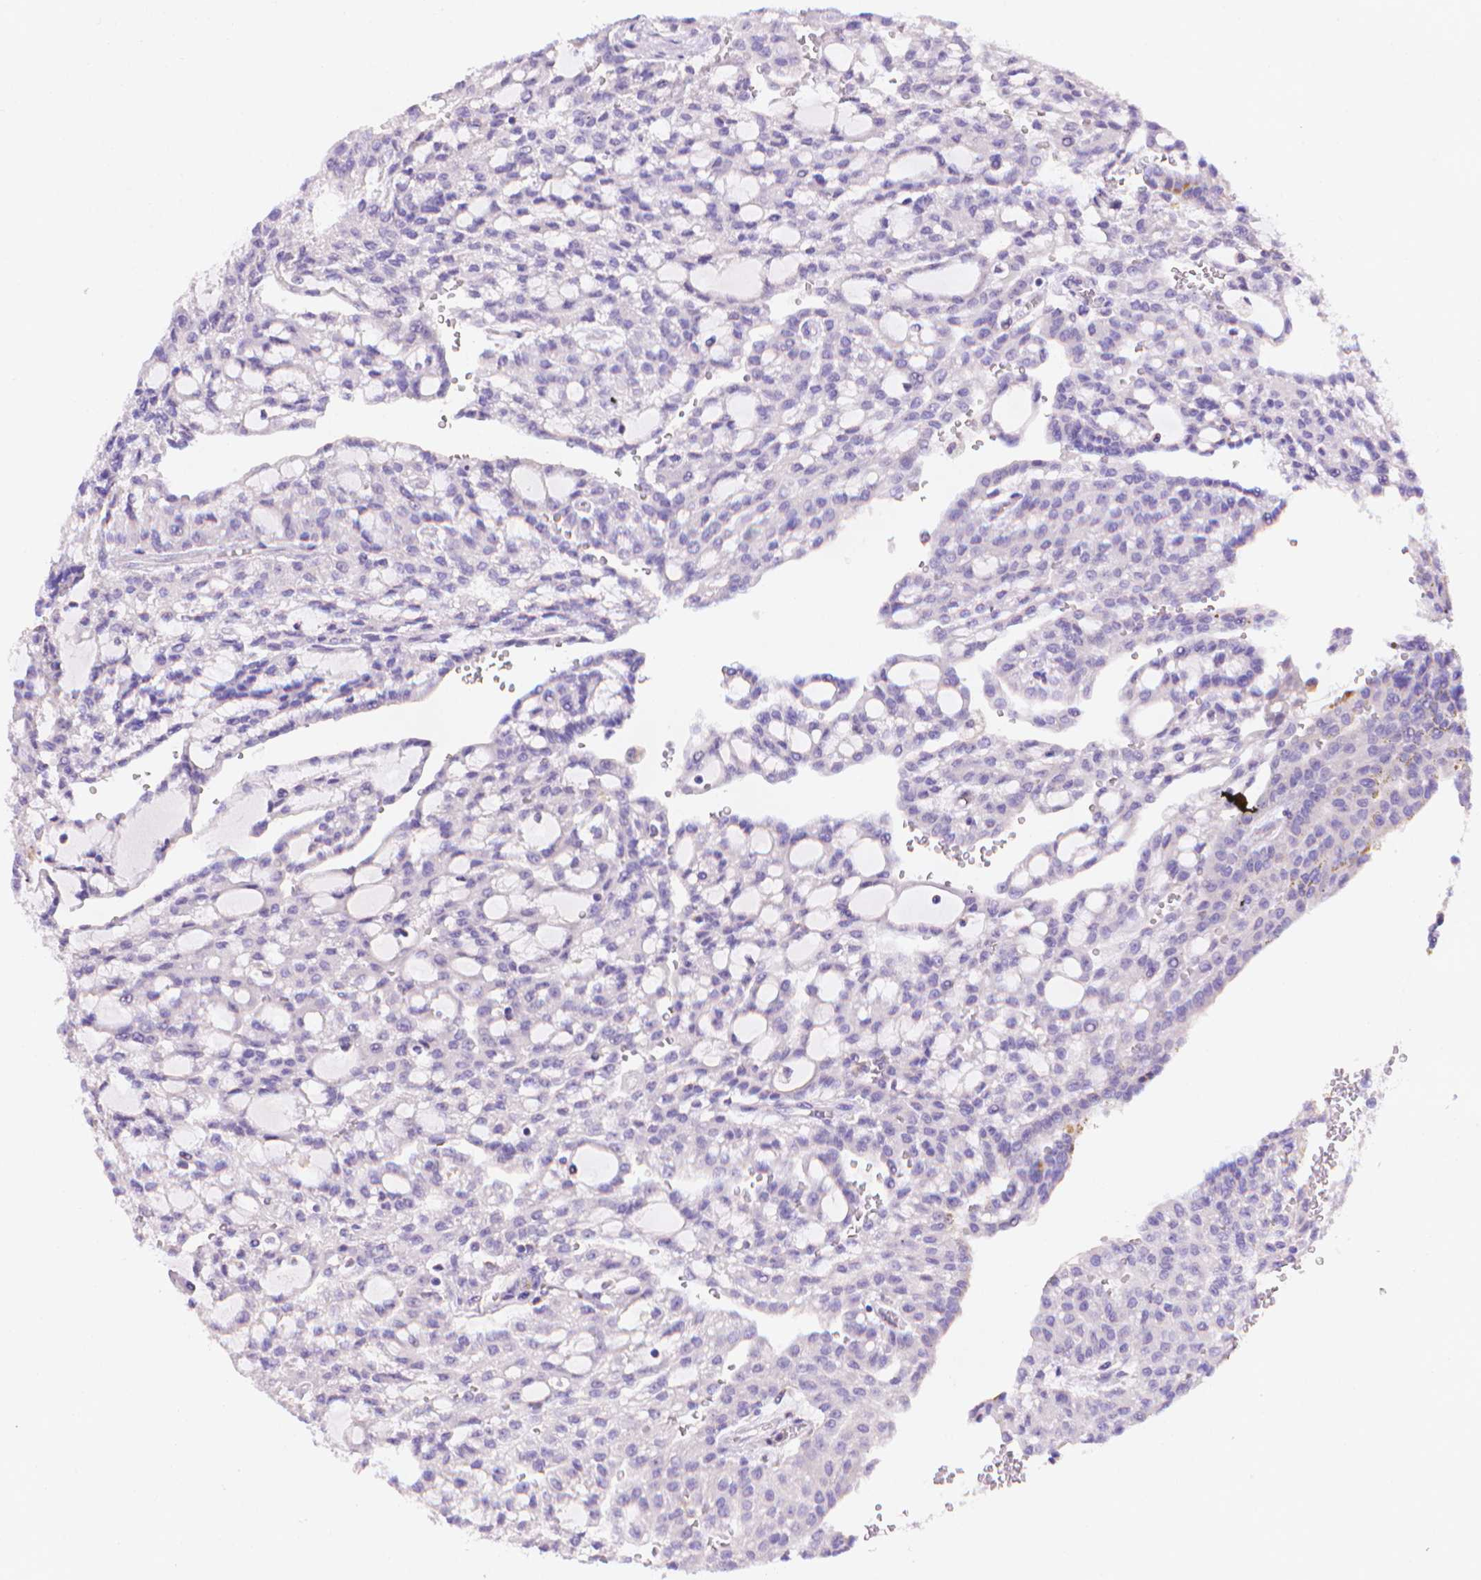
{"staining": {"intensity": "negative", "quantity": "none", "location": "none"}, "tissue": "renal cancer", "cell_type": "Tumor cells", "image_type": "cancer", "snomed": [{"axis": "morphology", "description": "Adenocarcinoma, NOS"}, {"axis": "topography", "description": "Kidney"}], "caption": "Immunohistochemistry (IHC) photomicrograph of adenocarcinoma (renal) stained for a protein (brown), which shows no expression in tumor cells. (Brightfield microscopy of DAB (3,3'-diaminobenzidine) immunohistochemistry (IHC) at high magnification).", "gene": "FGD2", "patient": {"sex": "male", "age": 63}}